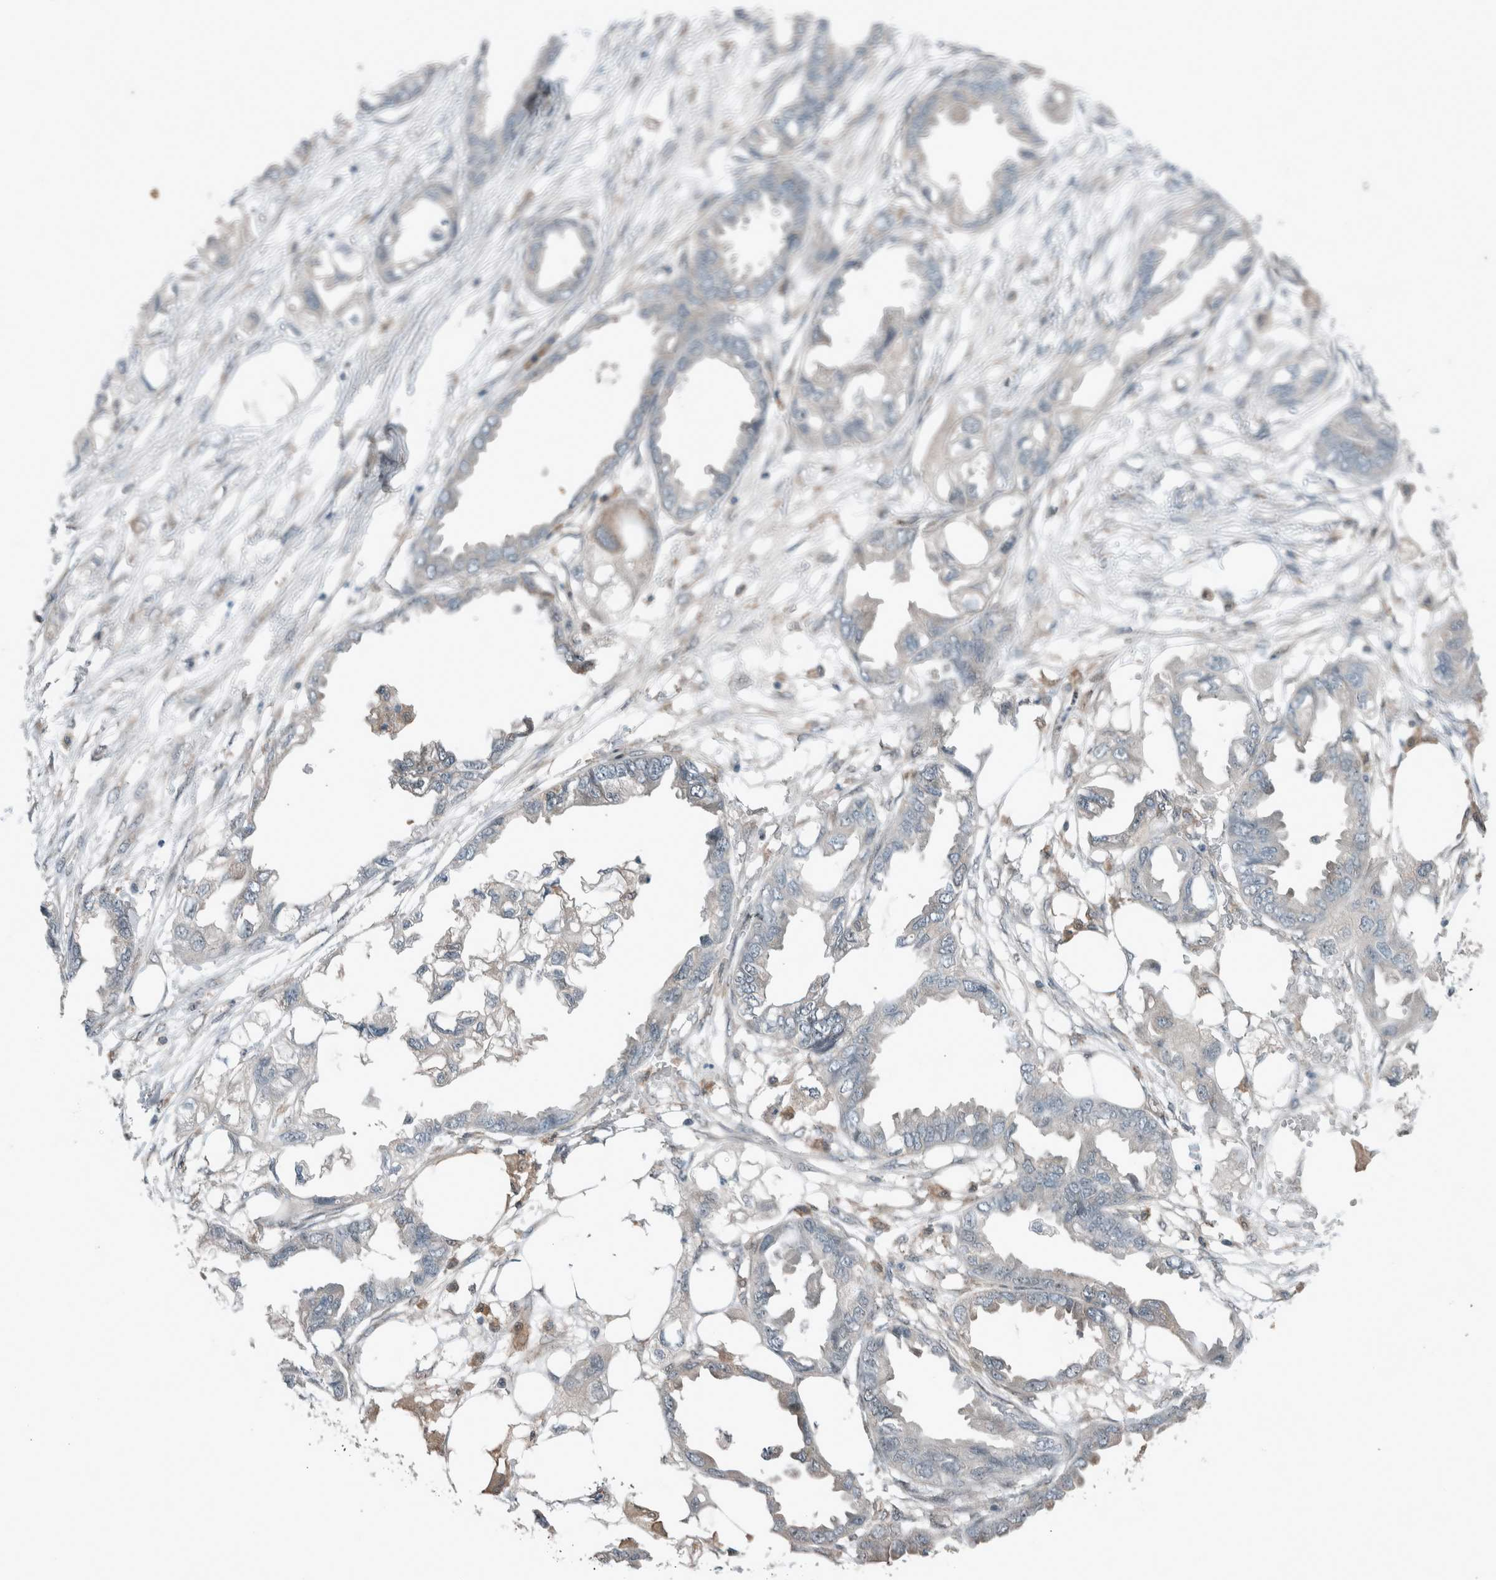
{"staining": {"intensity": "negative", "quantity": "none", "location": "none"}, "tissue": "endometrial cancer", "cell_type": "Tumor cells", "image_type": "cancer", "snomed": [{"axis": "morphology", "description": "Adenocarcinoma, NOS"}, {"axis": "morphology", "description": "Adenocarcinoma, metastatic, NOS"}, {"axis": "topography", "description": "Adipose tissue"}, {"axis": "topography", "description": "Endometrium"}], "caption": "This is a image of immunohistochemistry staining of adenocarcinoma (endometrial), which shows no positivity in tumor cells.", "gene": "RALGDS", "patient": {"sex": "female", "age": 67}}